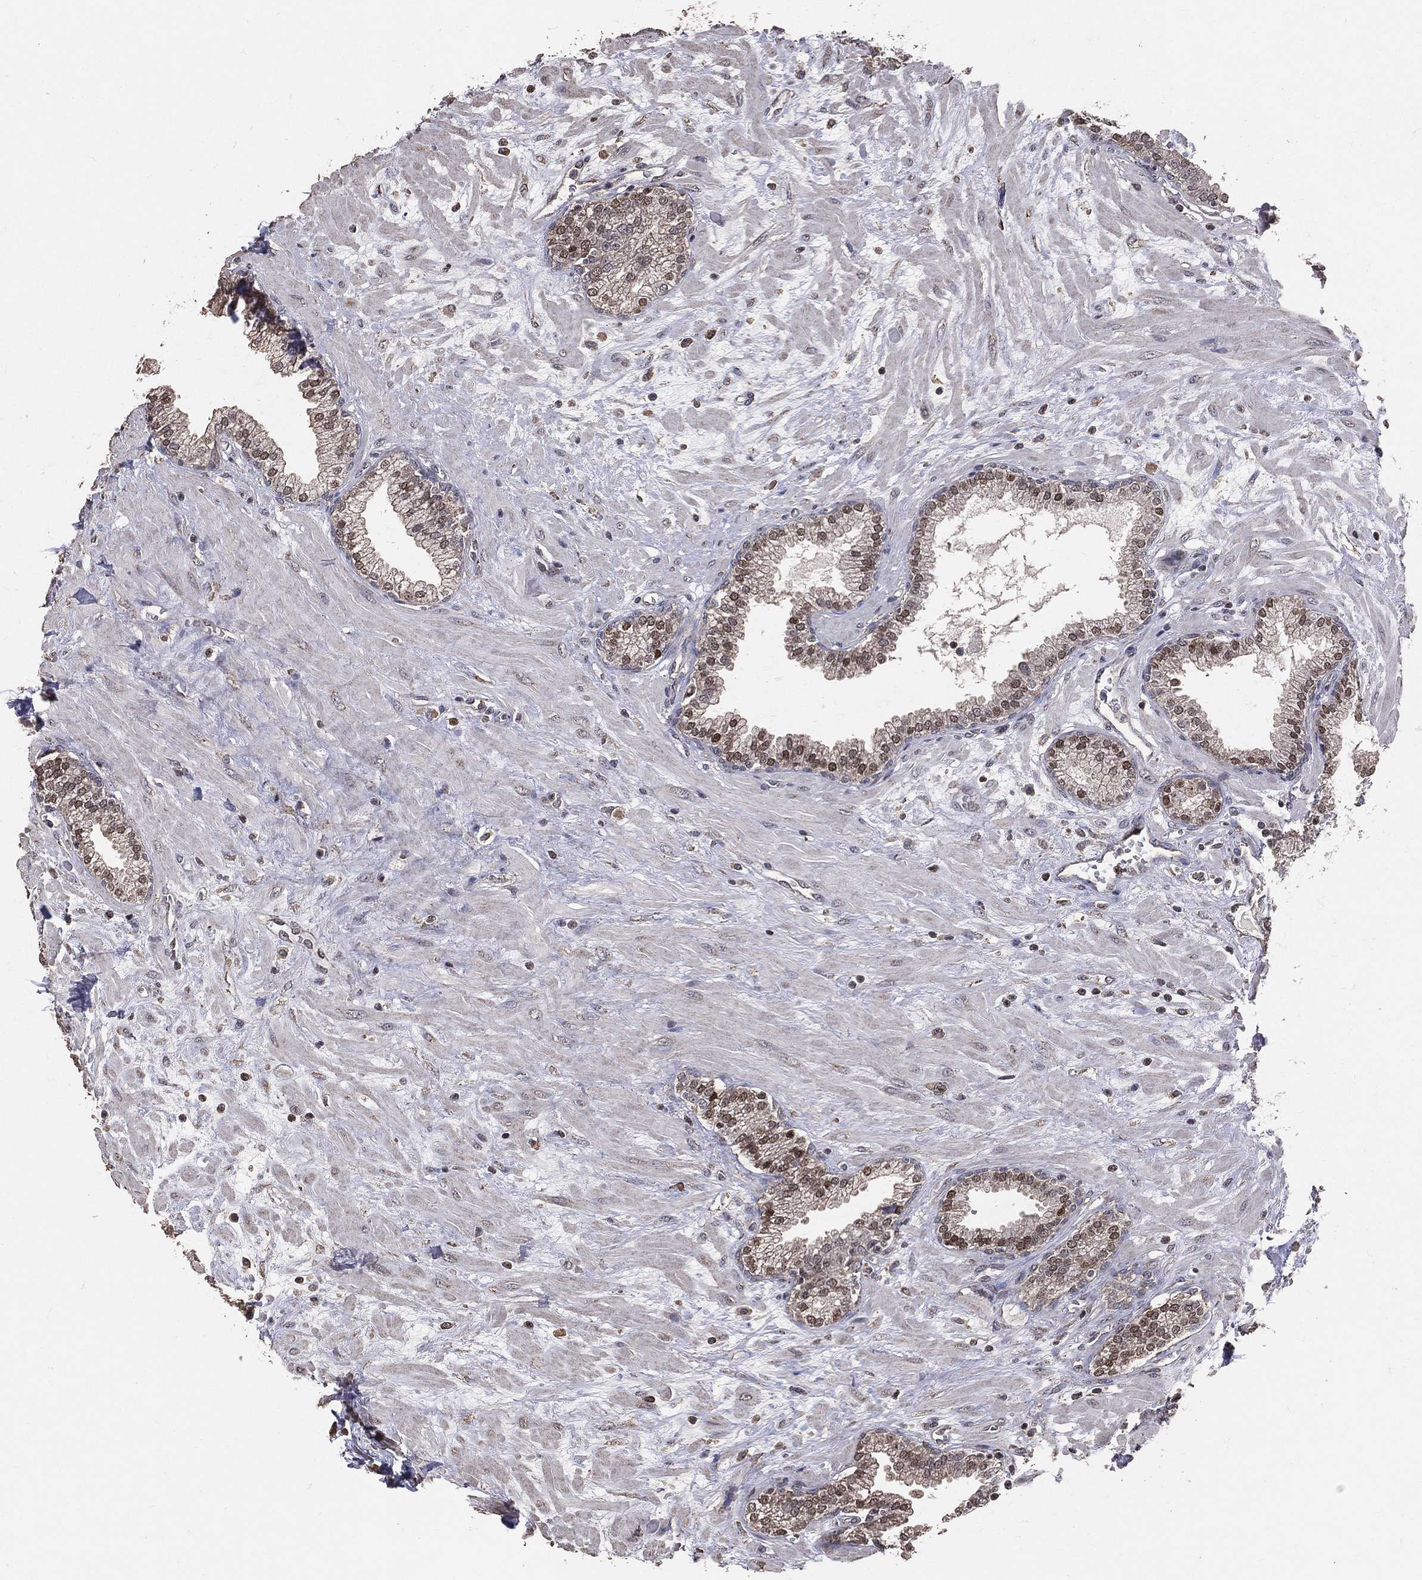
{"staining": {"intensity": "moderate", "quantity": ">75%", "location": "nuclear"}, "tissue": "prostate", "cell_type": "Glandular cells", "image_type": "normal", "snomed": [{"axis": "morphology", "description": "Normal tissue, NOS"}, {"axis": "topography", "description": "Prostate"}], "caption": "This is an image of immunohistochemistry (IHC) staining of normal prostate, which shows moderate positivity in the nuclear of glandular cells.", "gene": "LY6K", "patient": {"sex": "male", "age": 64}}